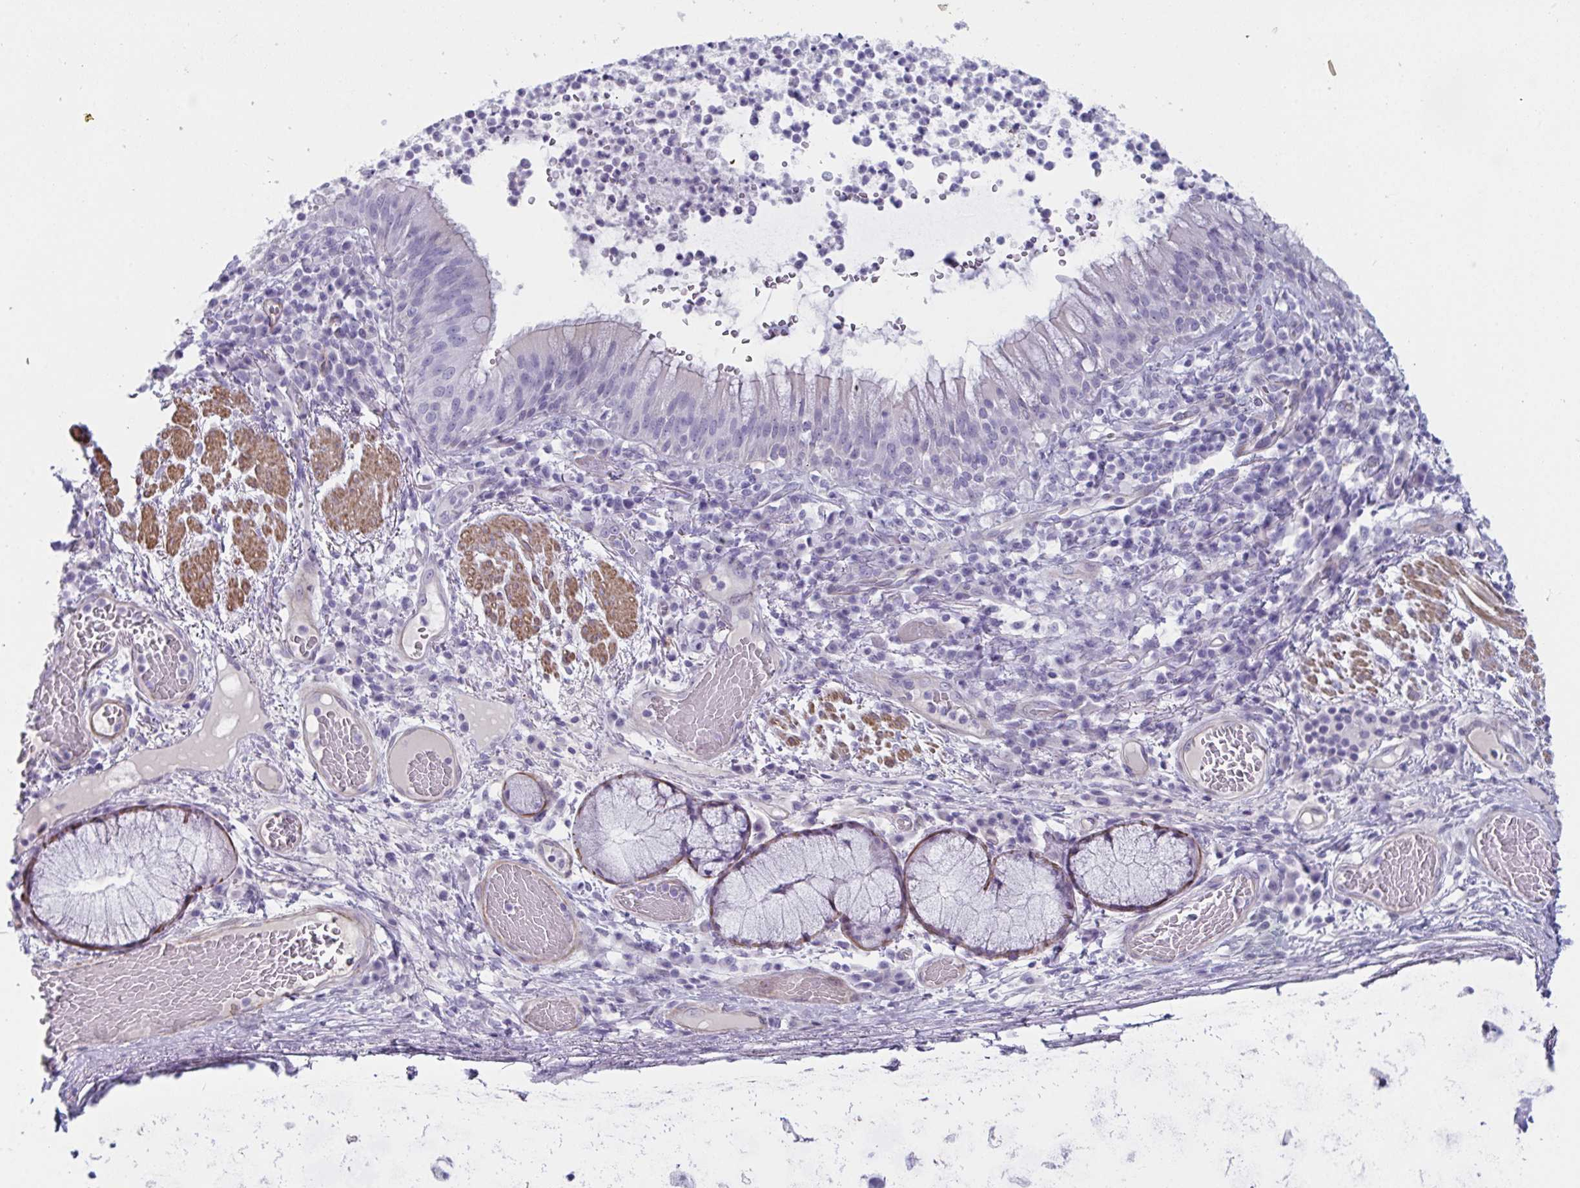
{"staining": {"intensity": "negative", "quantity": "none", "location": "none"}, "tissue": "bronchus", "cell_type": "Respiratory epithelial cells", "image_type": "normal", "snomed": [{"axis": "morphology", "description": "Normal tissue, NOS"}, {"axis": "topography", "description": "Lymph node"}, {"axis": "topography", "description": "Bronchus"}], "caption": "High power microscopy histopathology image of an IHC histopathology image of normal bronchus, revealing no significant expression in respiratory epithelial cells.", "gene": "OR5P3", "patient": {"sex": "male", "age": 56}}